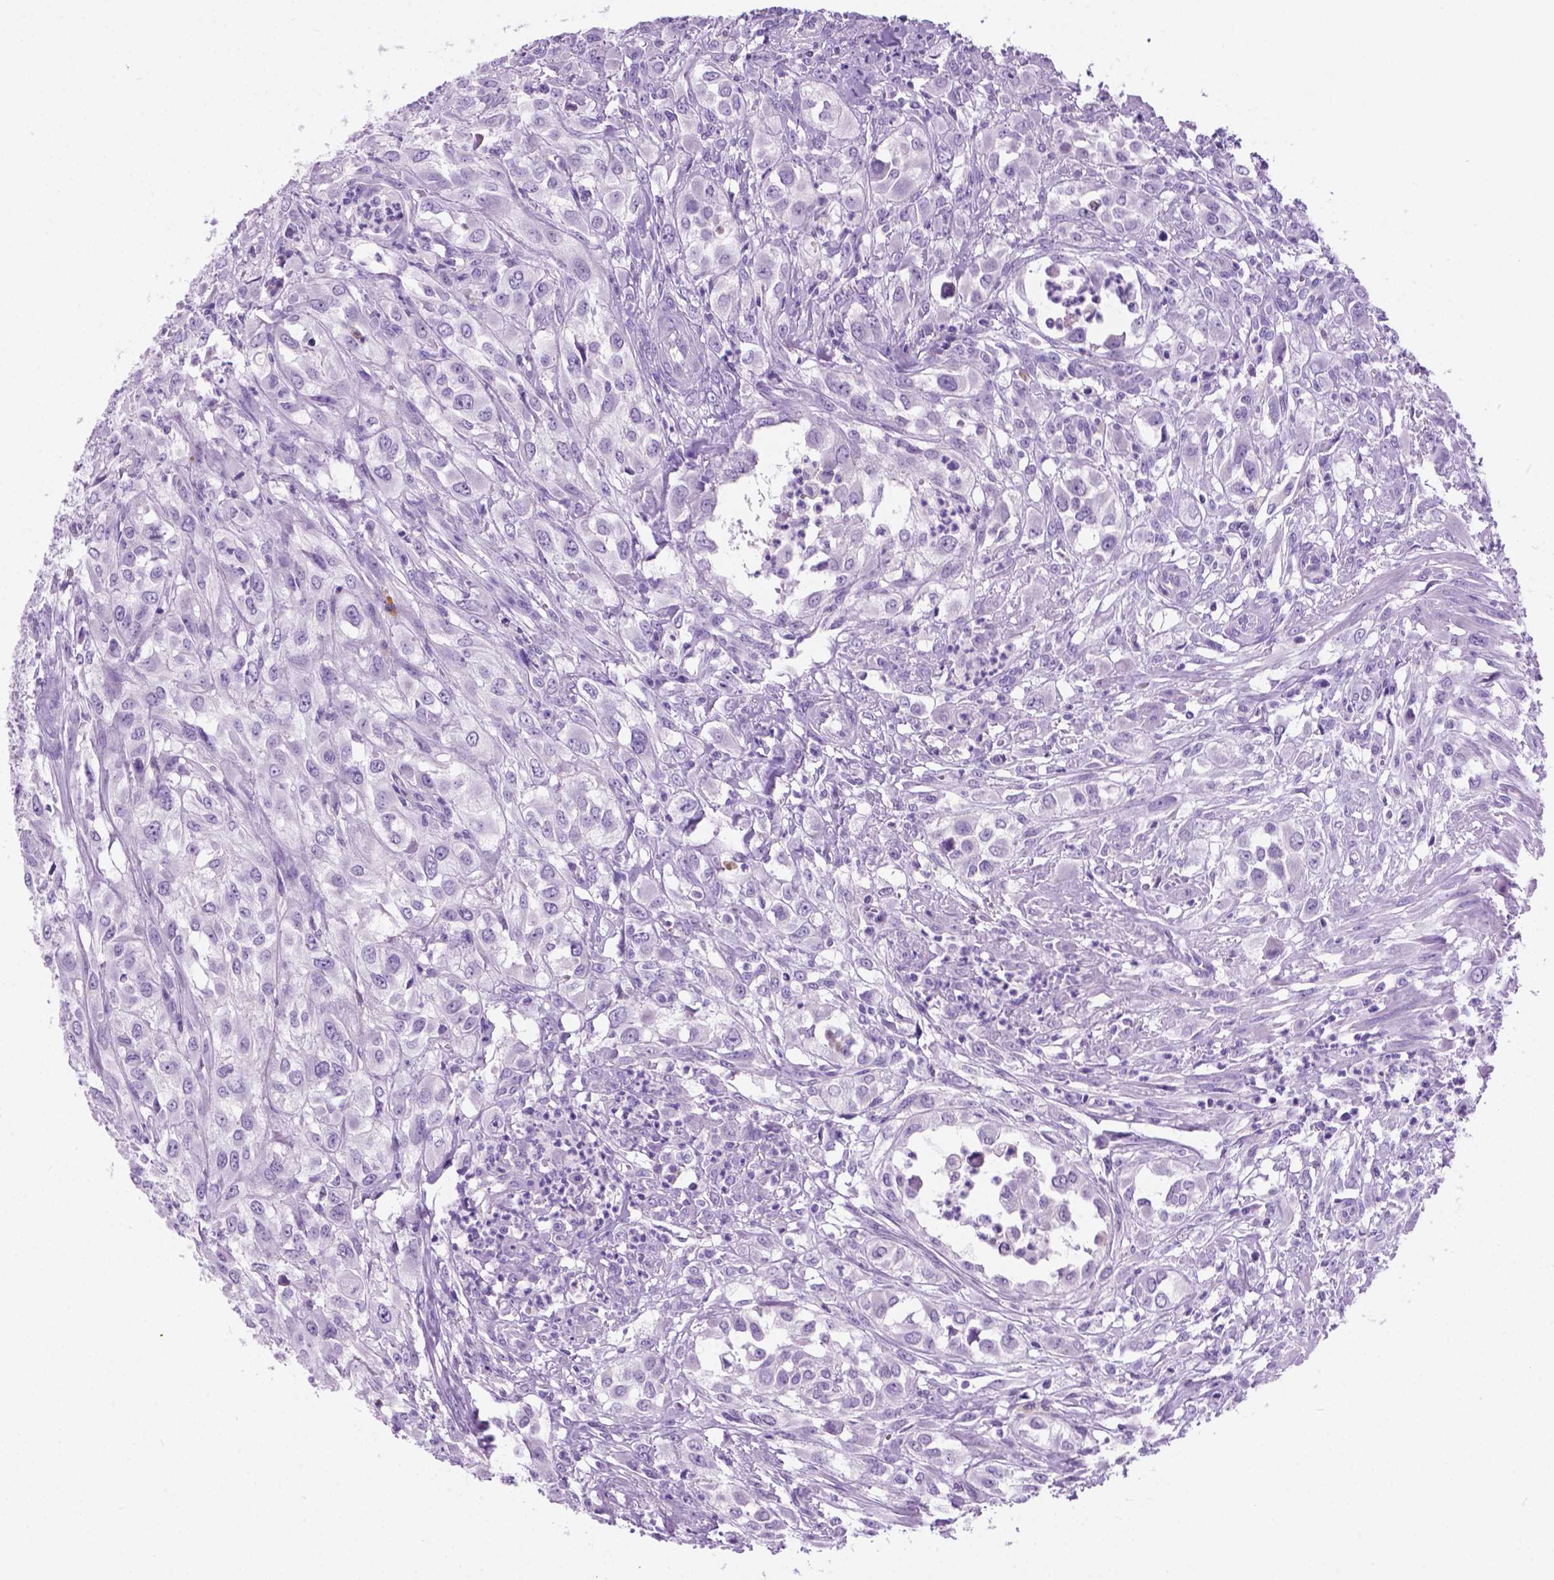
{"staining": {"intensity": "negative", "quantity": "none", "location": "none"}, "tissue": "urothelial cancer", "cell_type": "Tumor cells", "image_type": "cancer", "snomed": [{"axis": "morphology", "description": "Urothelial carcinoma, High grade"}, {"axis": "topography", "description": "Urinary bladder"}], "caption": "A high-resolution image shows immunohistochemistry (IHC) staining of high-grade urothelial carcinoma, which shows no significant positivity in tumor cells. Nuclei are stained in blue.", "gene": "ARMS2", "patient": {"sex": "male", "age": 67}}